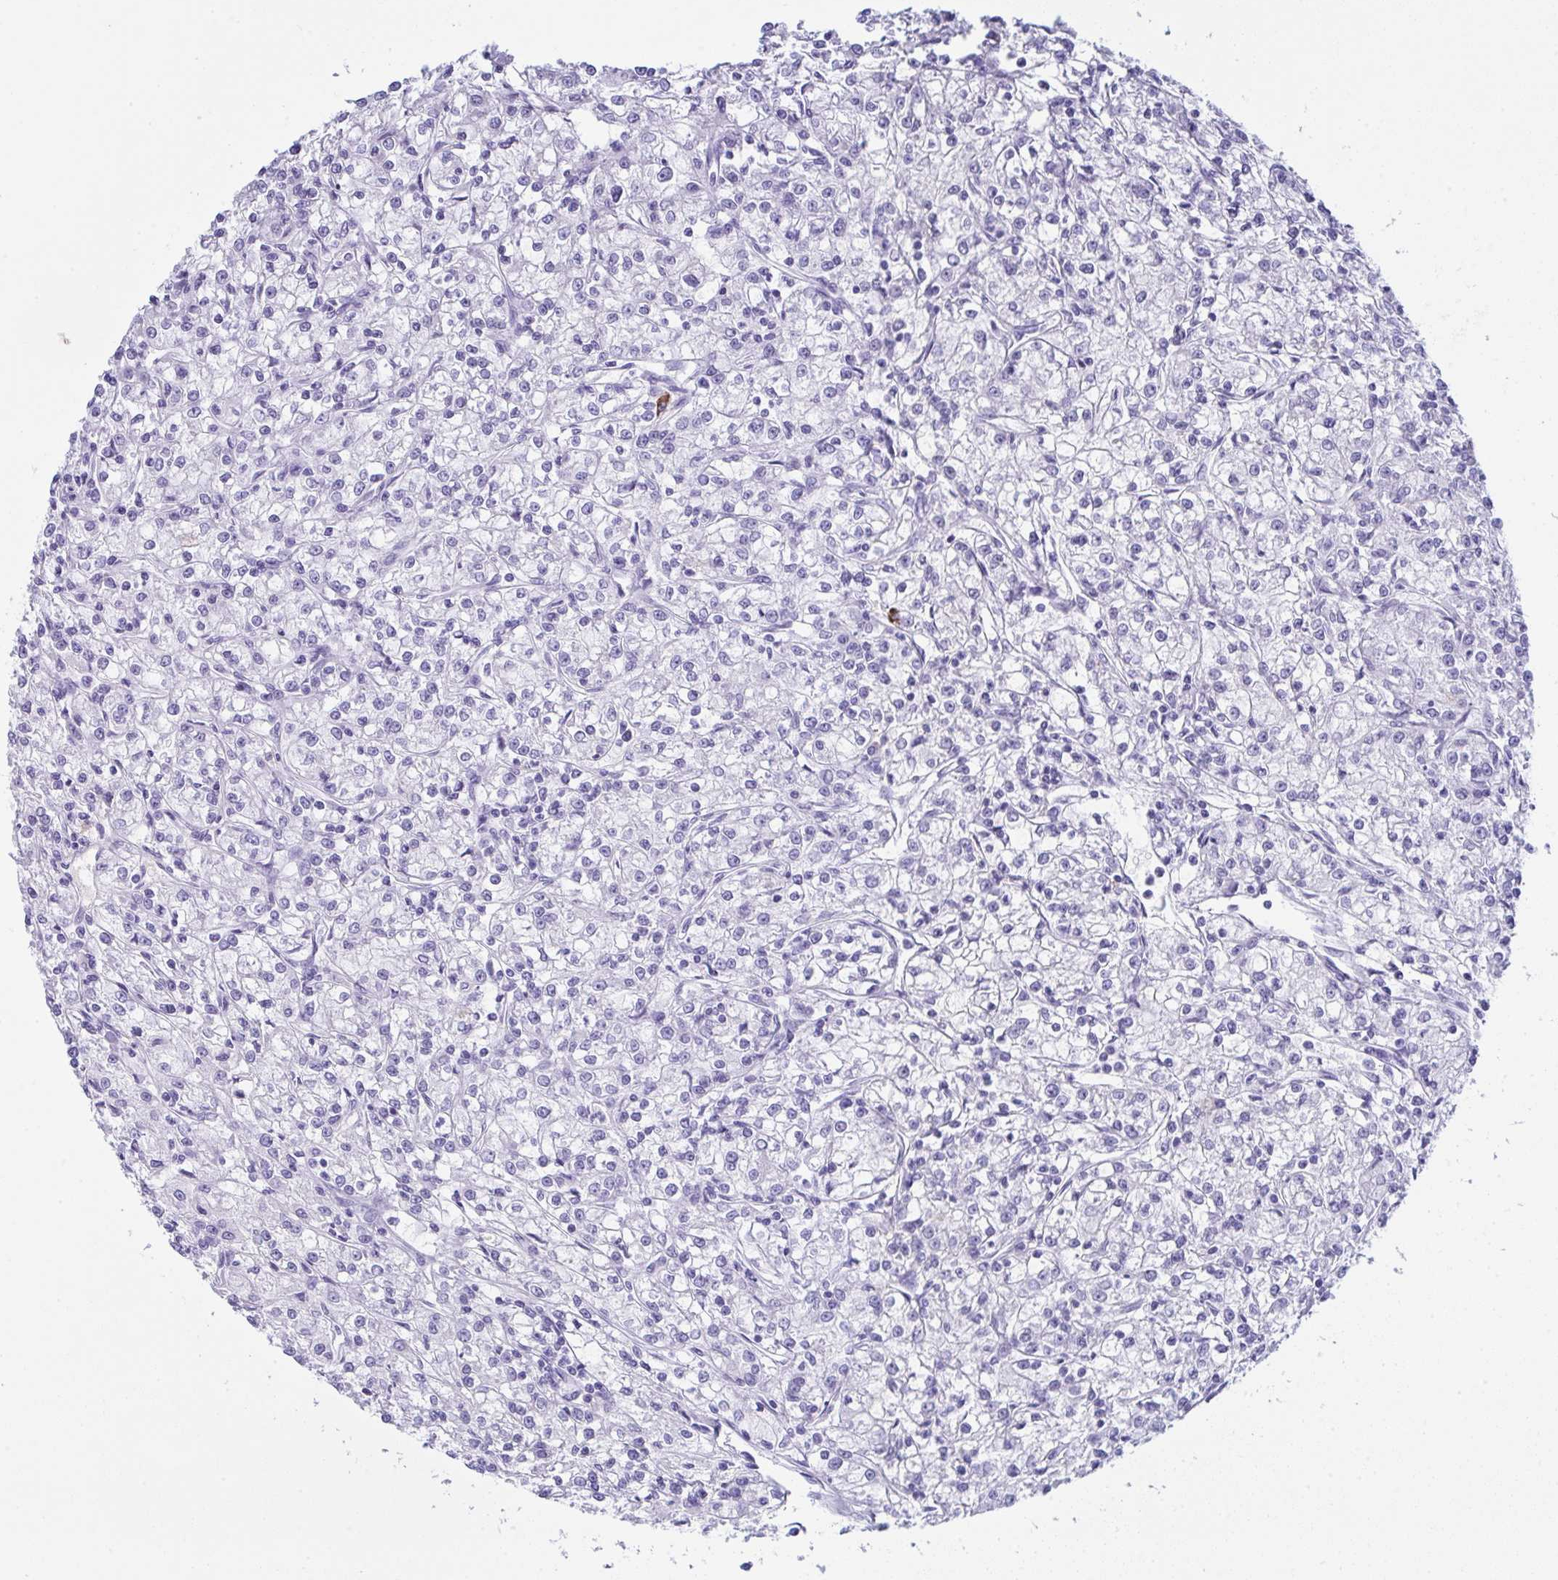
{"staining": {"intensity": "negative", "quantity": "none", "location": "none"}, "tissue": "renal cancer", "cell_type": "Tumor cells", "image_type": "cancer", "snomed": [{"axis": "morphology", "description": "Adenocarcinoma, NOS"}, {"axis": "topography", "description": "Kidney"}], "caption": "Renal cancer (adenocarcinoma) was stained to show a protein in brown. There is no significant expression in tumor cells. (Brightfield microscopy of DAB IHC at high magnification).", "gene": "JCHAIN", "patient": {"sex": "female", "age": 59}}